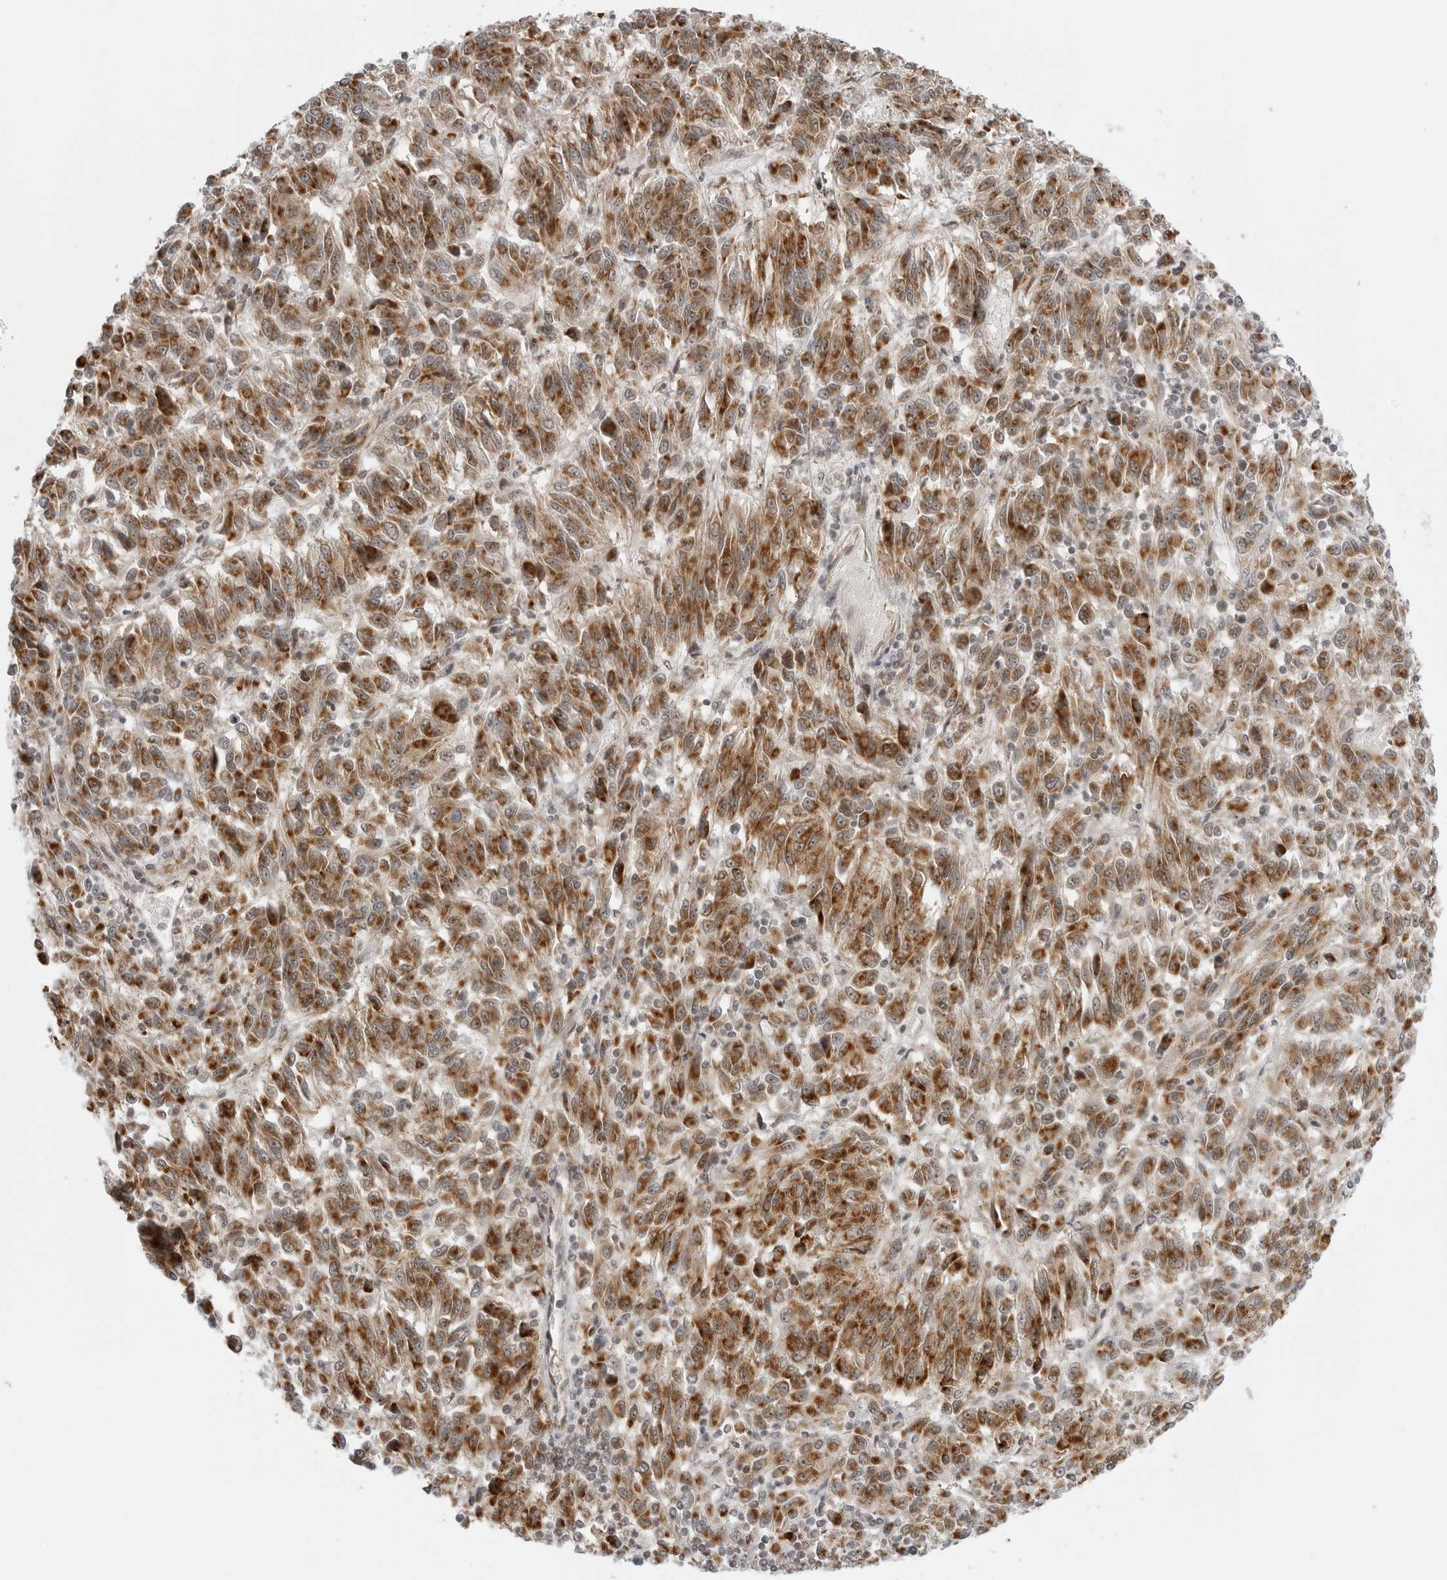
{"staining": {"intensity": "strong", "quantity": ">75%", "location": "cytoplasmic/membranous,nuclear"}, "tissue": "melanoma", "cell_type": "Tumor cells", "image_type": "cancer", "snomed": [{"axis": "morphology", "description": "Malignant melanoma, Metastatic site"}, {"axis": "topography", "description": "Lung"}], "caption": "Malignant melanoma (metastatic site) stained for a protein exhibits strong cytoplasmic/membranous and nuclear positivity in tumor cells.", "gene": "PEX2", "patient": {"sex": "male", "age": 64}}